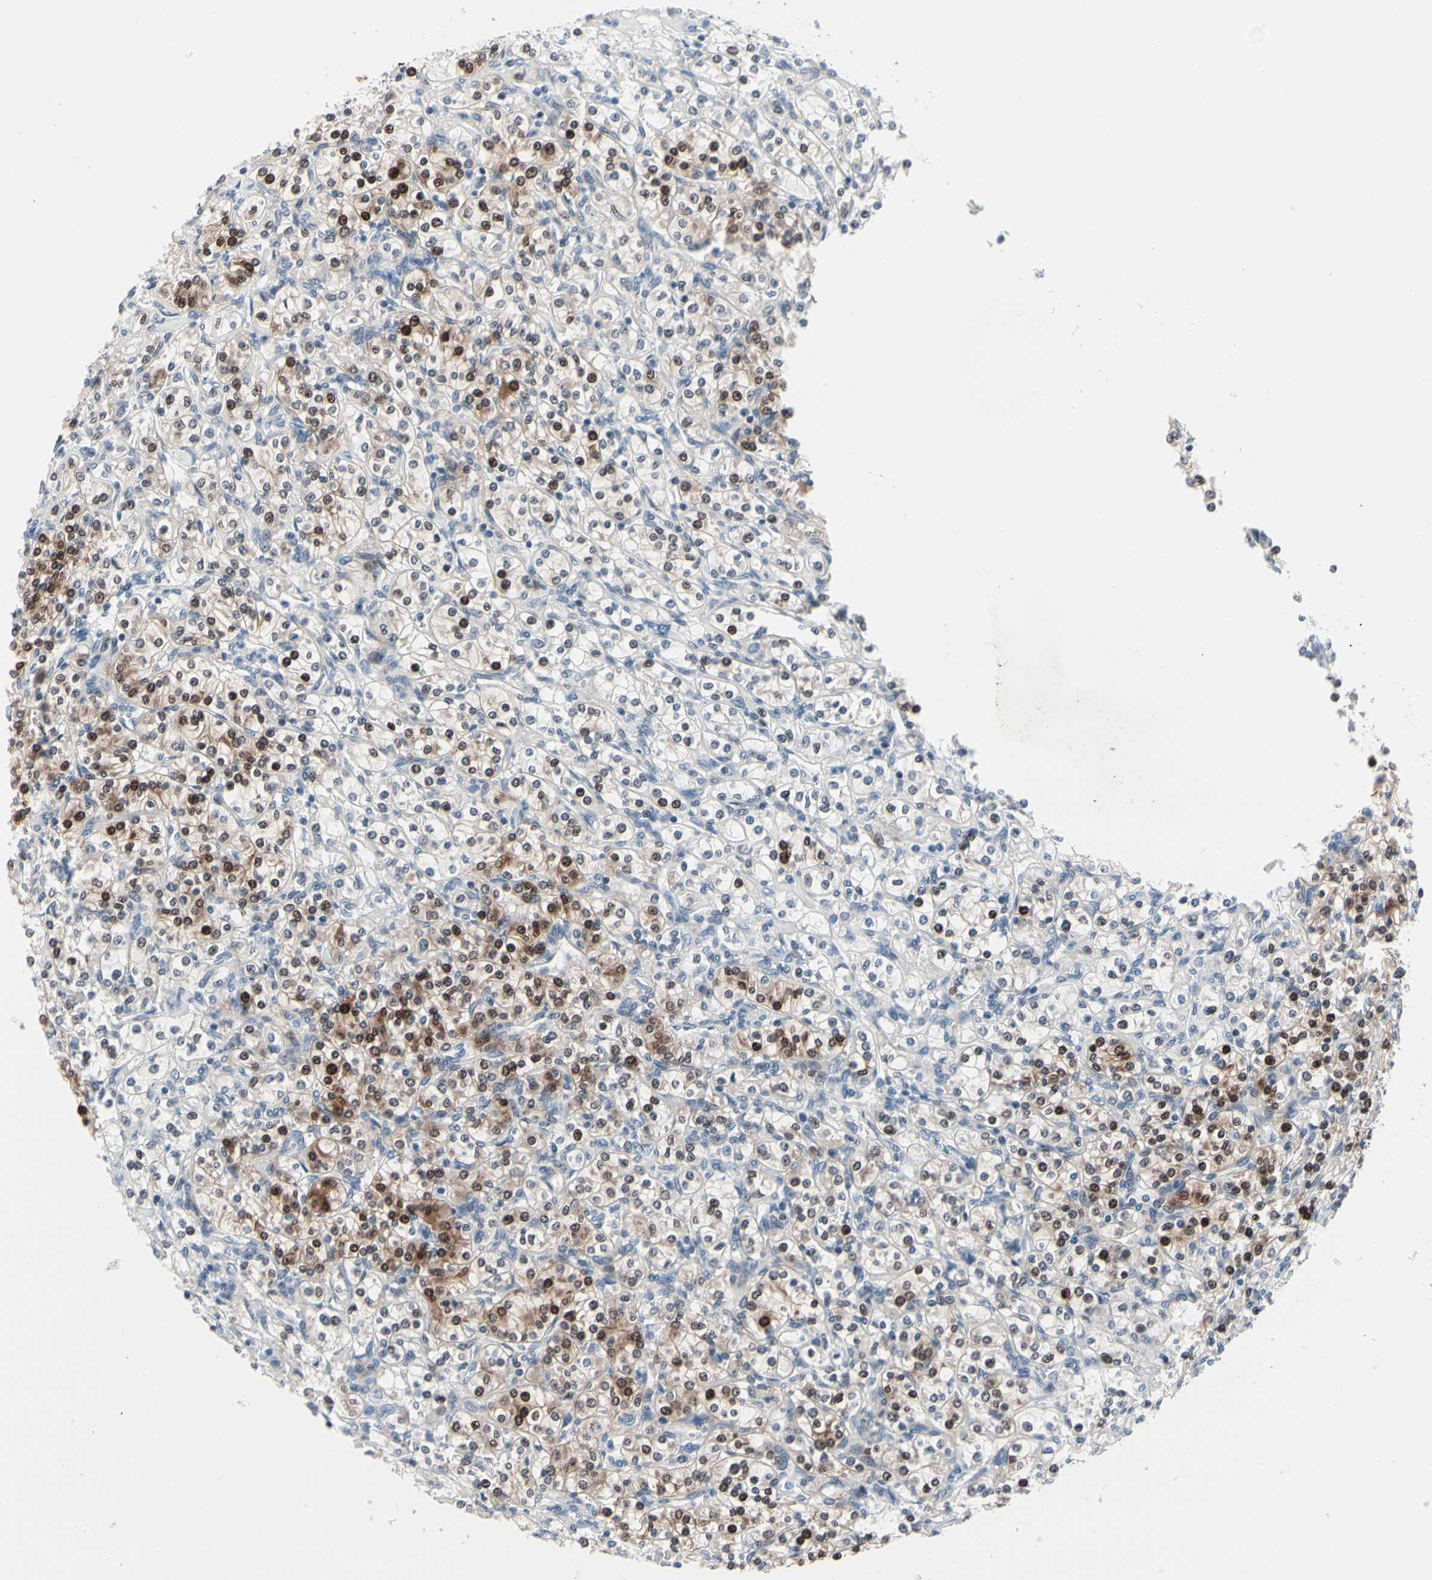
{"staining": {"intensity": "moderate", "quantity": "25%-75%", "location": "cytoplasmic/membranous,nuclear"}, "tissue": "renal cancer", "cell_type": "Tumor cells", "image_type": "cancer", "snomed": [{"axis": "morphology", "description": "Adenocarcinoma, NOS"}, {"axis": "topography", "description": "Kidney"}], "caption": "An image showing moderate cytoplasmic/membranous and nuclear expression in about 25%-75% of tumor cells in renal cancer, as visualized by brown immunohistochemical staining.", "gene": "TXN", "patient": {"sex": "male", "age": 77}}